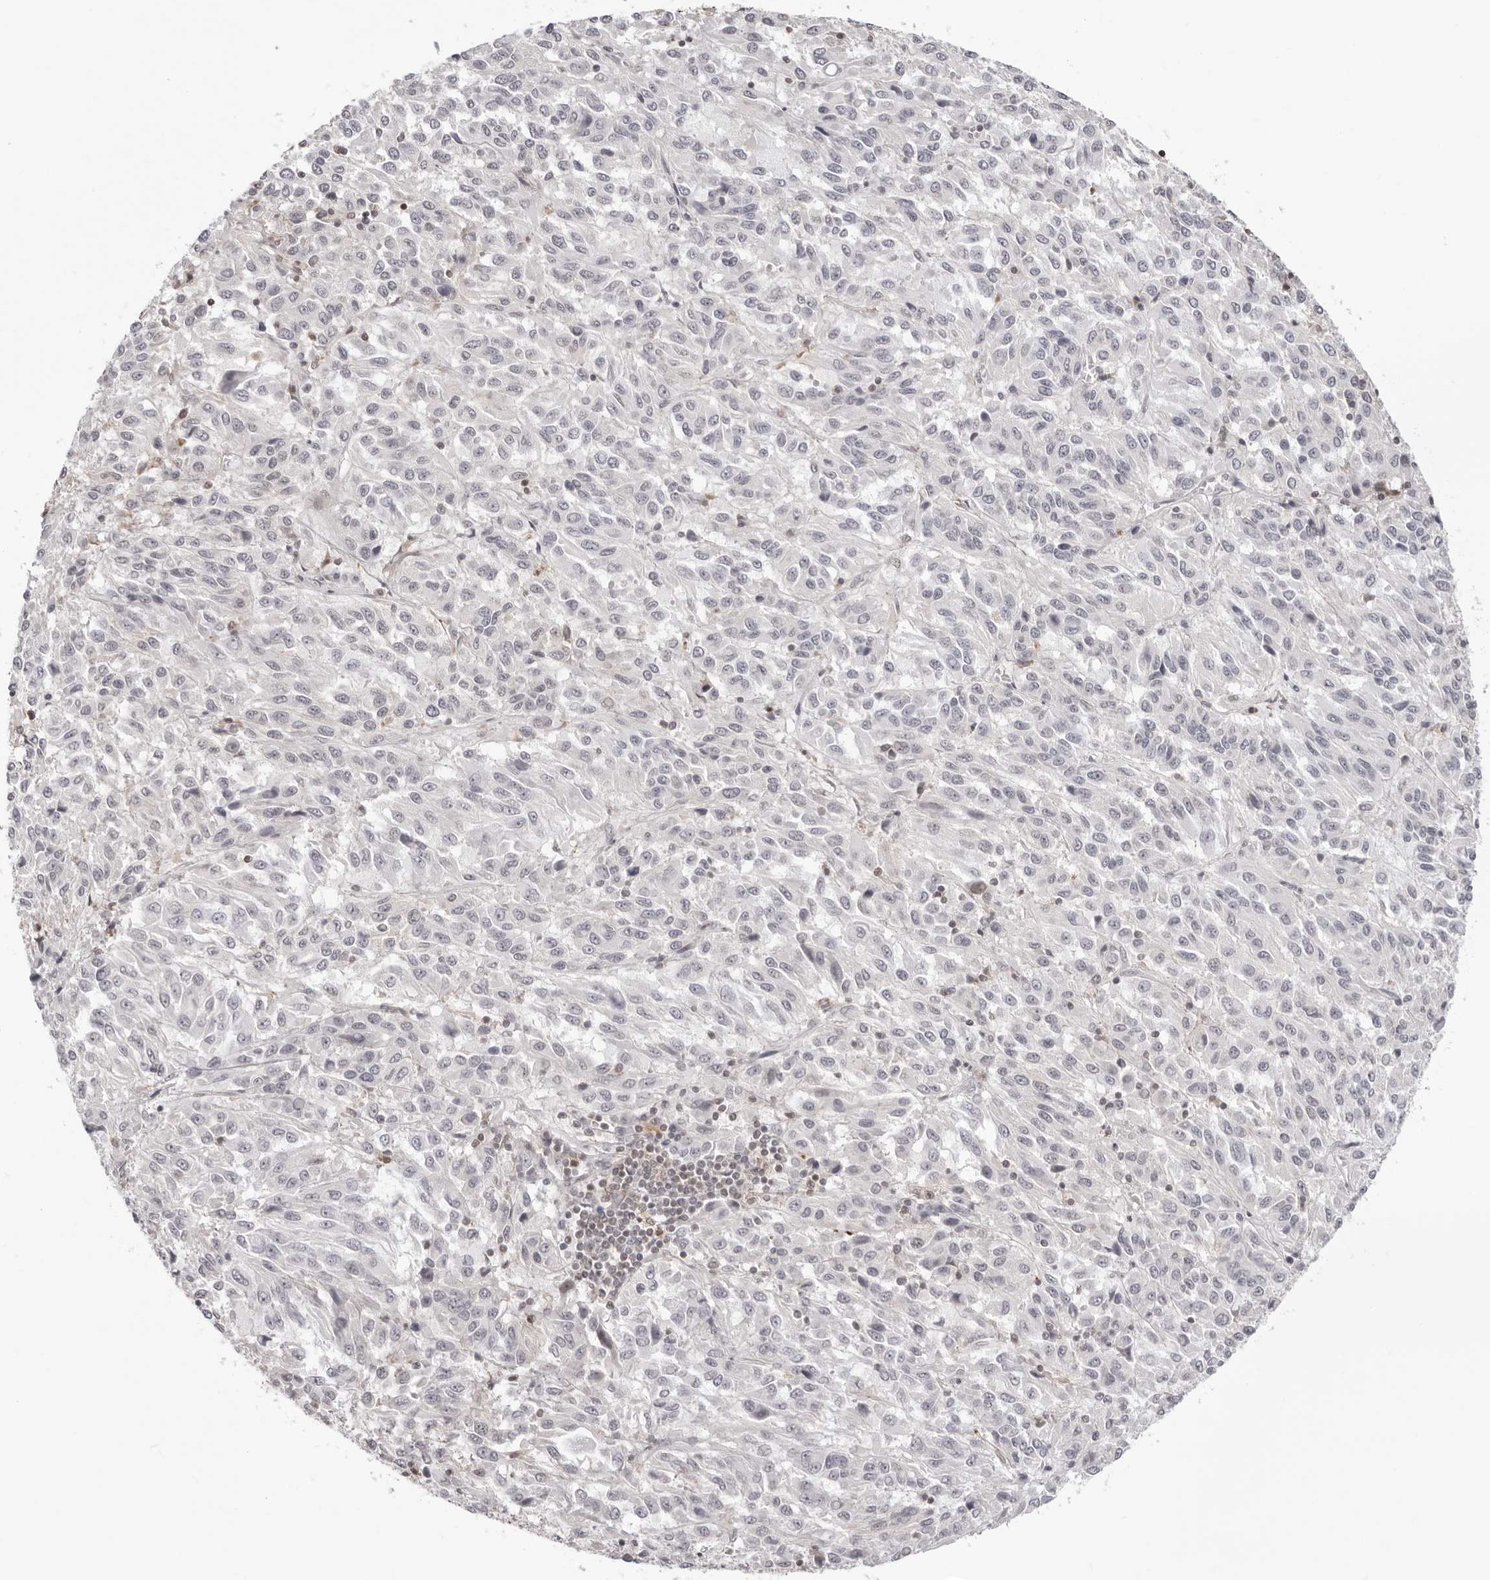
{"staining": {"intensity": "negative", "quantity": "none", "location": "none"}, "tissue": "melanoma", "cell_type": "Tumor cells", "image_type": "cancer", "snomed": [{"axis": "morphology", "description": "Malignant melanoma, Metastatic site"}, {"axis": "topography", "description": "Lung"}], "caption": "Immunohistochemical staining of melanoma demonstrates no significant positivity in tumor cells.", "gene": "UNK", "patient": {"sex": "male", "age": 64}}